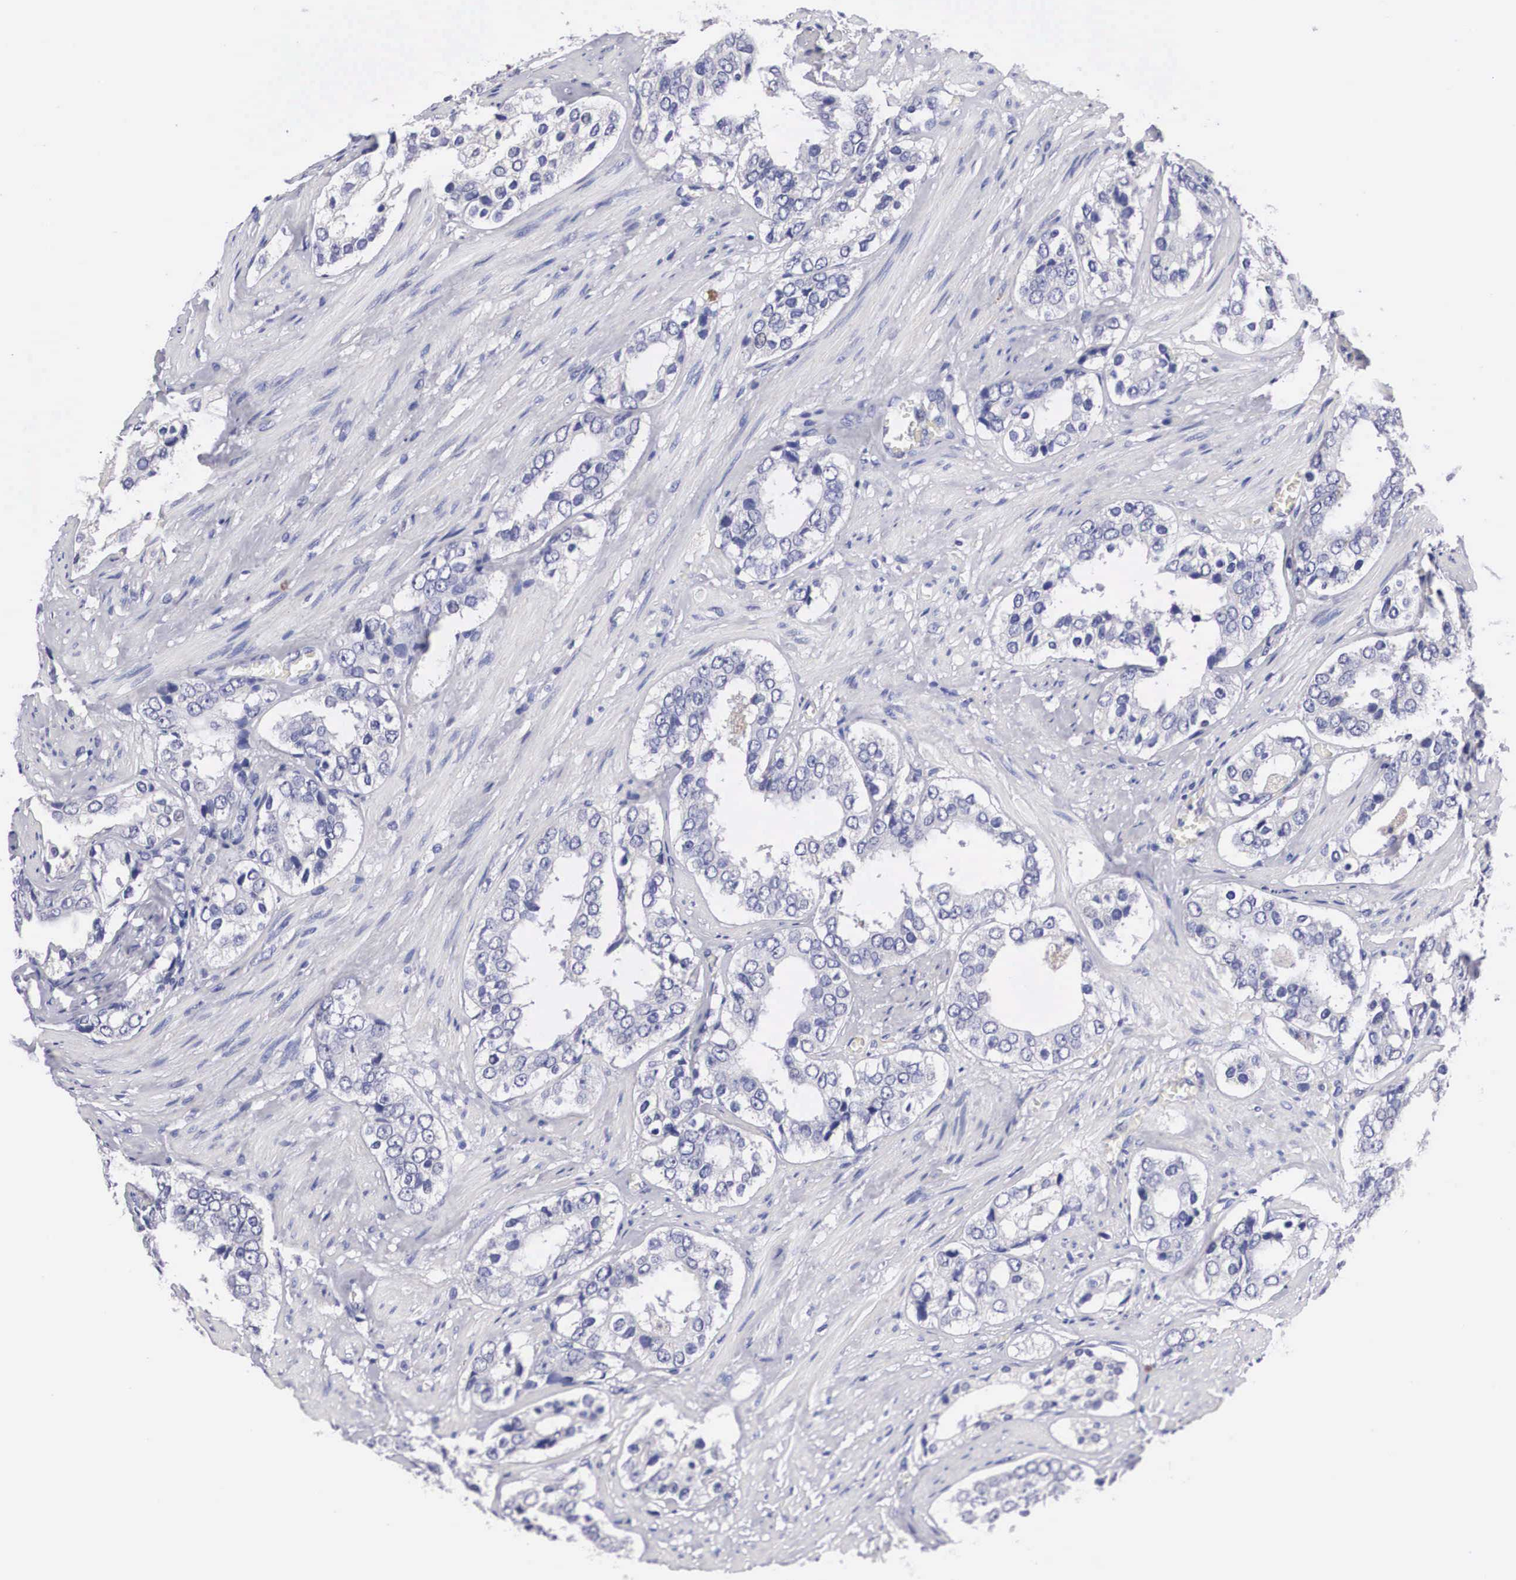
{"staining": {"intensity": "negative", "quantity": "none", "location": "none"}, "tissue": "prostate cancer", "cell_type": "Tumor cells", "image_type": "cancer", "snomed": [{"axis": "morphology", "description": "Adenocarcinoma, Medium grade"}, {"axis": "topography", "description": "Prostate"}], "caption": "Tumor cells are negative for brown protein staining in medium-grade adenocarcinoma (prostate). (IHC, brightfield microscopy, high magnification).", "gene": "ABHD4", "patient": {"sex": "male", "age": 73}}